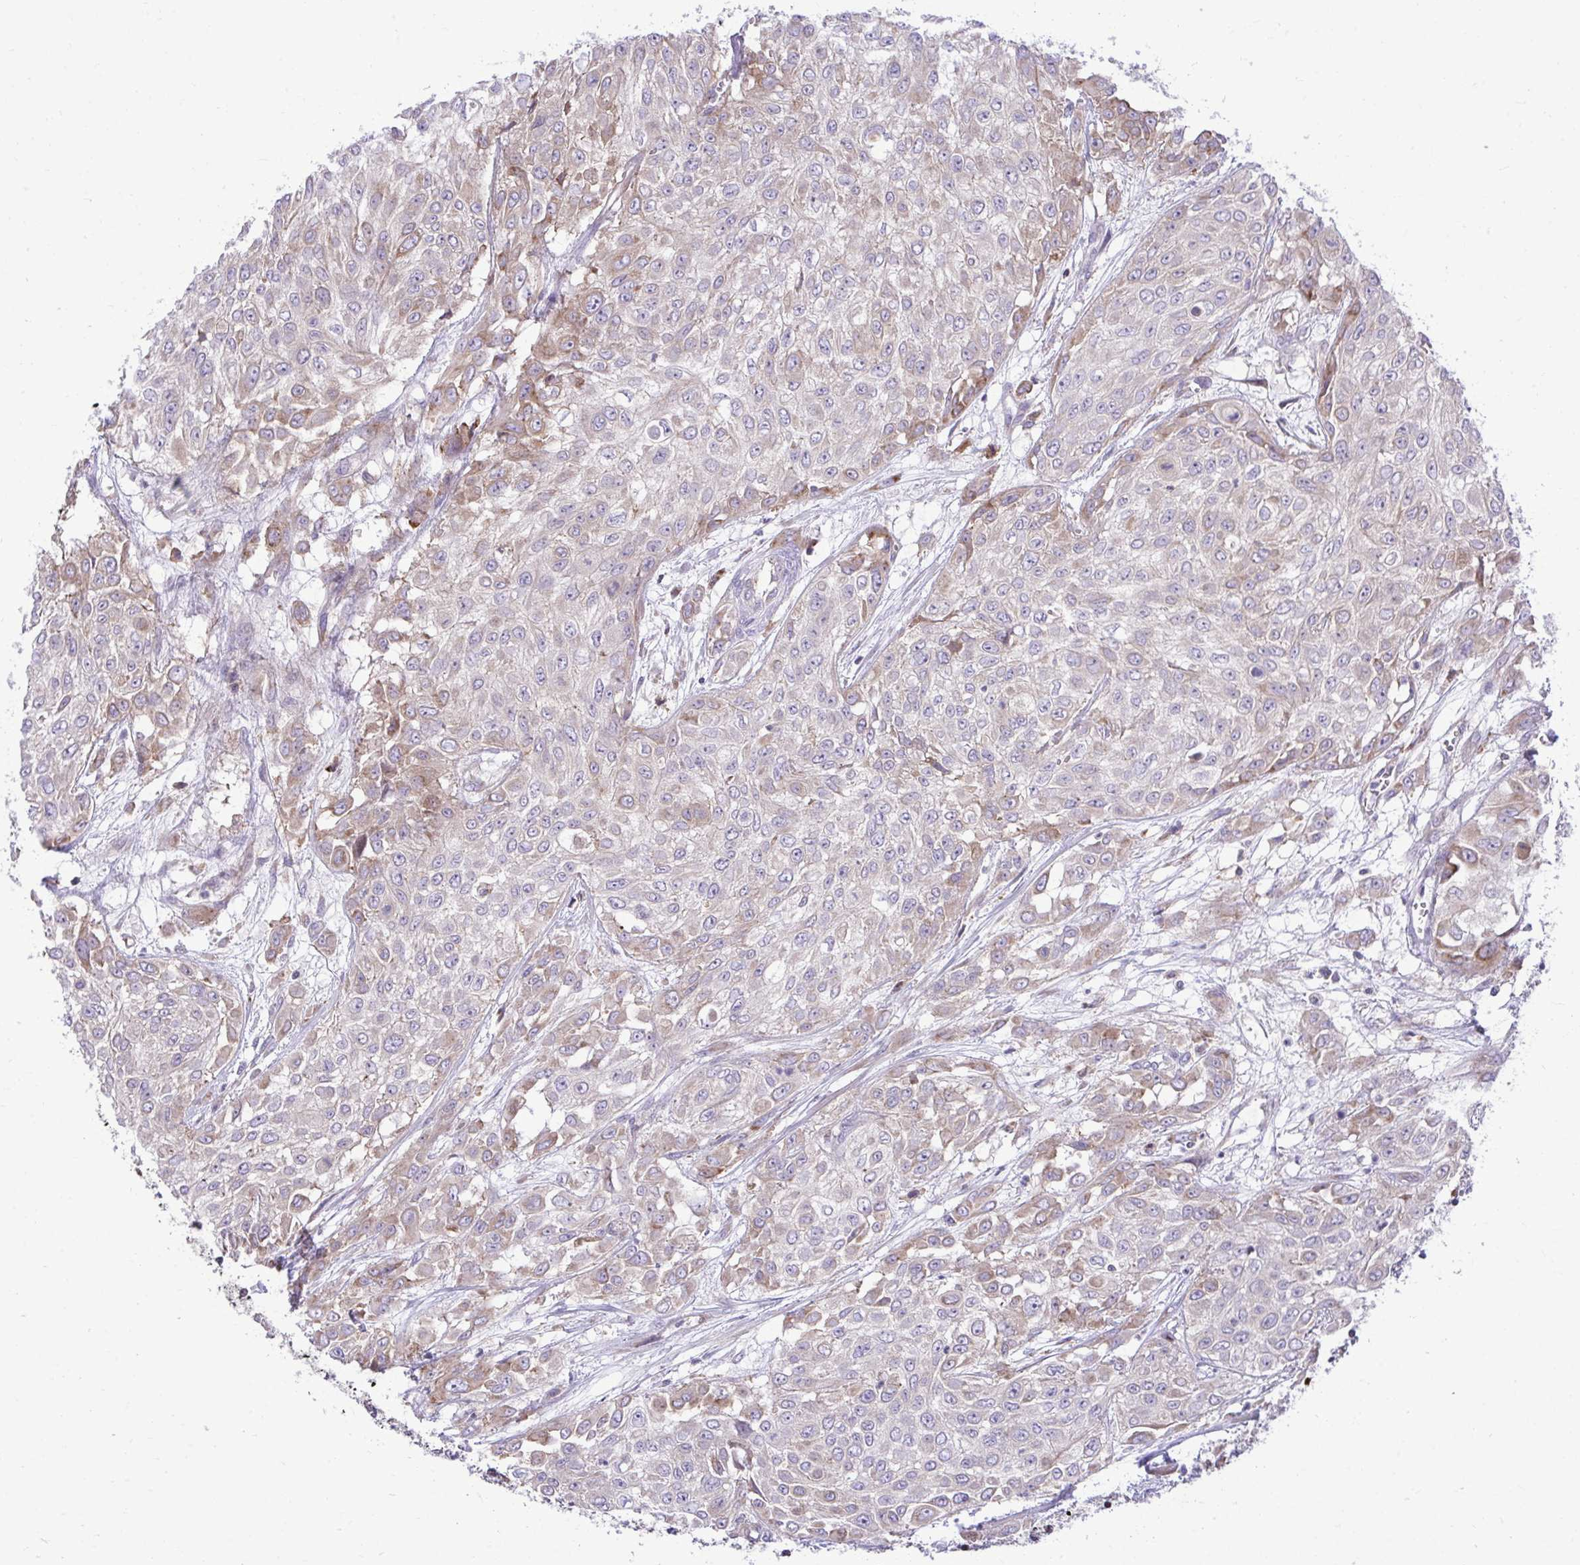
{"staining": {"intensity": "moderate", "quantity": "<25%", "location": "cytoplasmic/membranous"}, "tissue": "urothelial cancer", "cell_type": "Tumor cells", "image_type": "cancer", "snomed": [{"axis": "morphology", "description": "Urothelial carcinoma, High grade"}, {"axis": "topography", "description": "Urinary bladder"}], "caption": "The histopathology image displays immunohistochemical staining of urothelial cancer. There is moderate cytoplasmic/membranous positivity is seen in about <25% of tumor cells. The staining was performed using DAB (3,3'-diaminobenzidine) to visualize the protein expression in brown, while the nuclei were stained in blue with hematoxylin (Magnification: 20x).", "gene": "METTL9", "patient": {"sex": "male", "age": 57}}